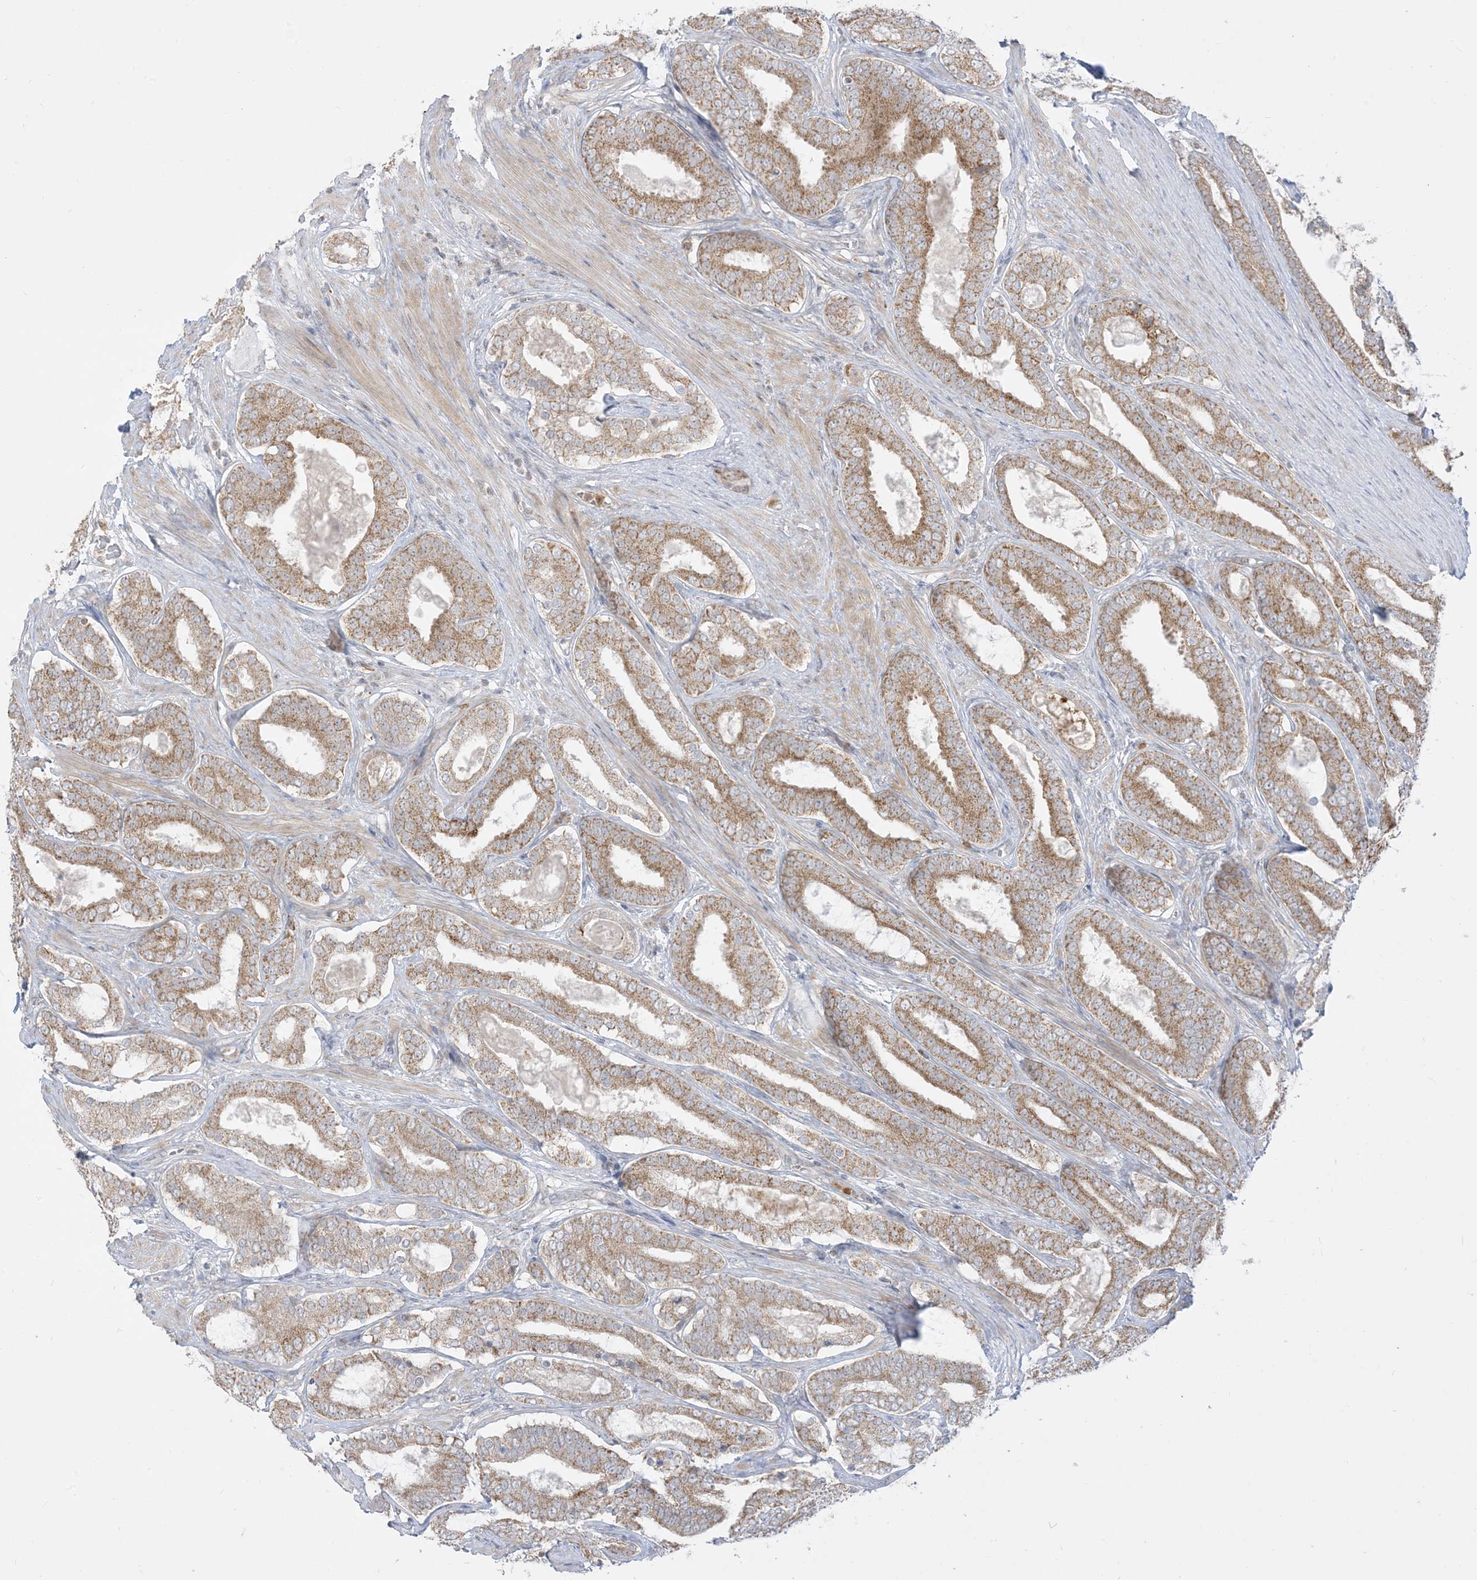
{"staining": {"intensity": "moderate", "quantity": ">75%", "location": "cytoplasmic/membranous"}, "tissue": "prostate cancer", "cell_type": "Tumor cells", "image_type": "cancer", "snomed": [{"axis": "morphology", "description": "Adenocarcinoma, High grade"}, {"axis": "topography", "description": "Prostate"}], "caption": "Prostate adenocarcinoma (high-grade) tissue shows moderate cytoplasmic/membranous staining in approximately >75% of tumor cells, visualized by immunohistochemistry. (IHC, brightfield microscopy, high magnification).", "gene": "KANSL3", "patient": {"sex": "male", "age": 60}}